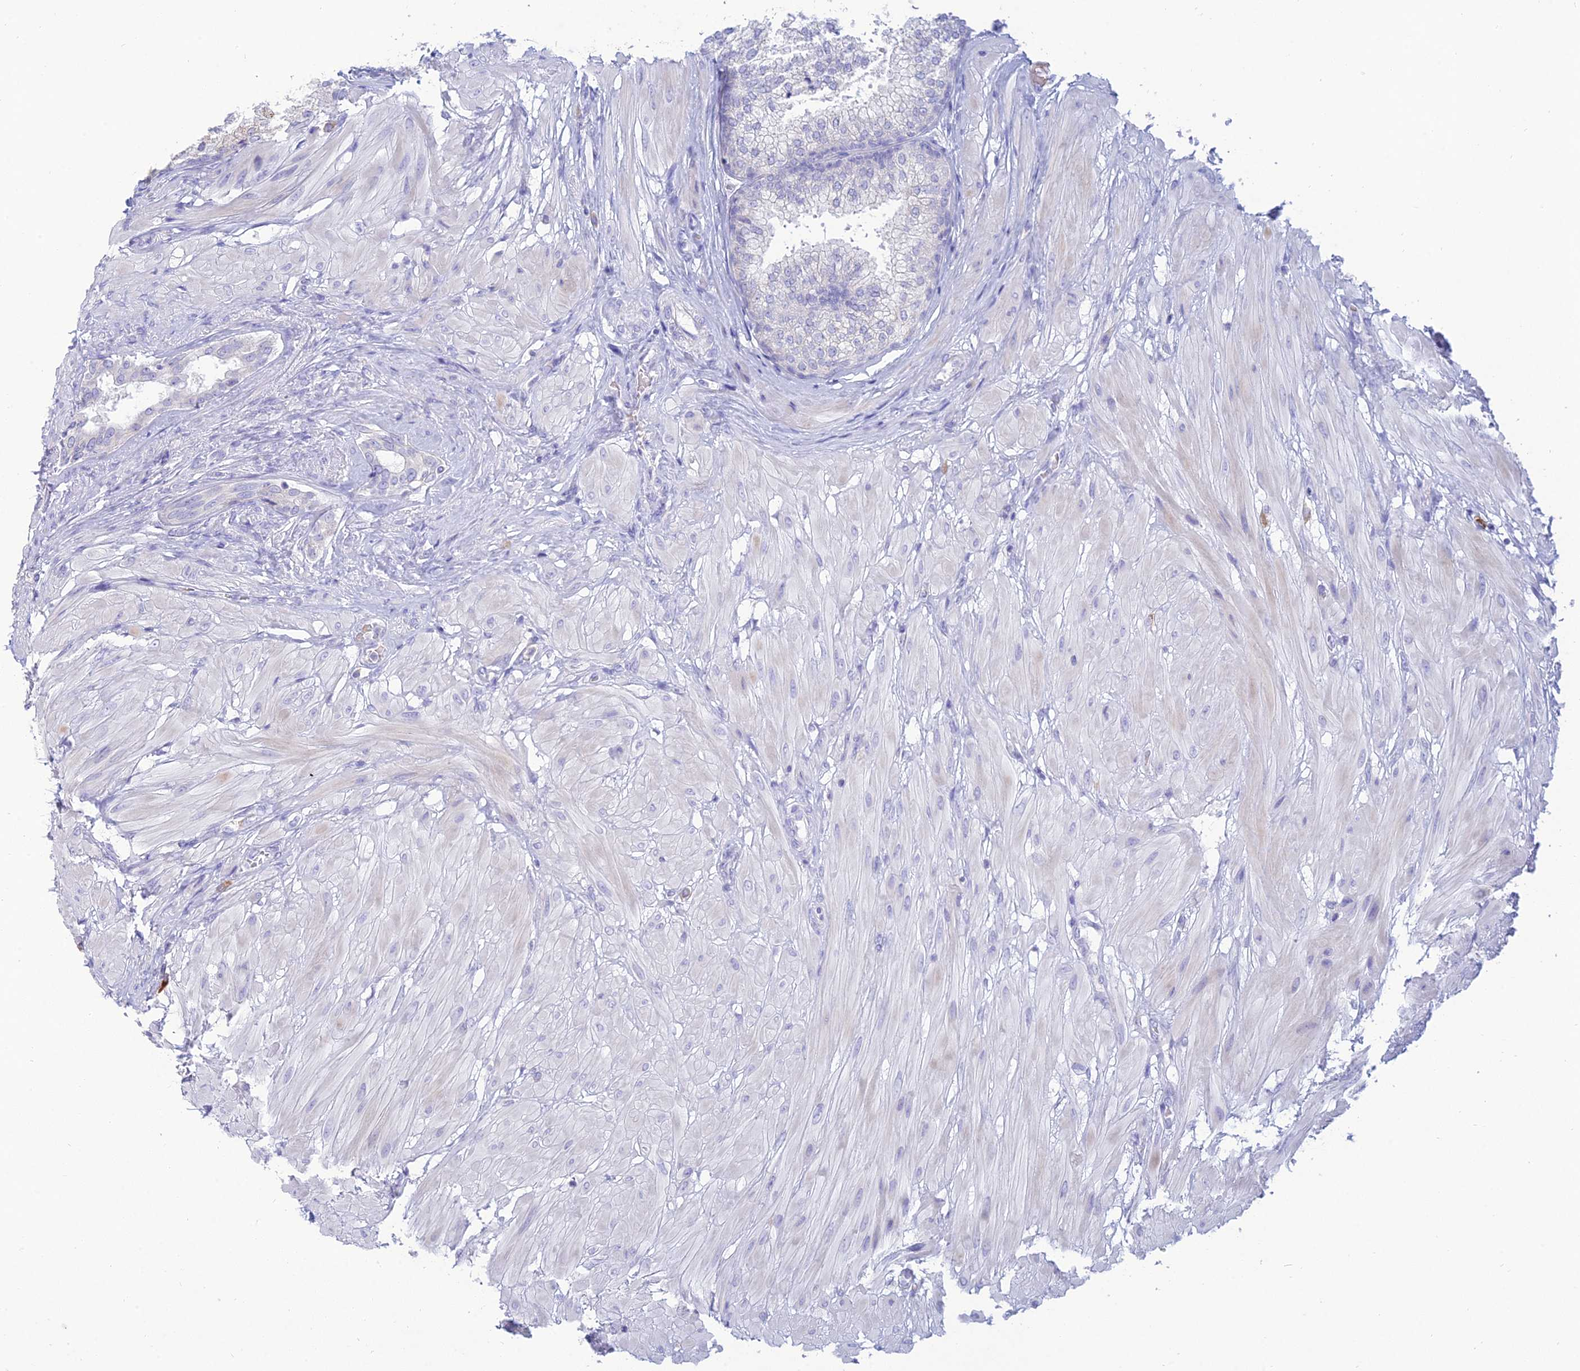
{"staining": {"intensity": "negative", "quantity": "none", "location": "none"}, "tissue": "prostate", "cell_type": "Glandular cells", "image_type": "normal", "snomed": [{"axis": "morphology", "description": "Normal tissue, NOS"}, {"axis": "topography", "description": "Prostate"}], "caption": "This micrograph is of normal prostate stained with immunohistochemistry to label a protein in brown with the nuclei are counter-stained blue. There is no staining in glandular cells.", "gene": "MAL2", "patient": {"sex": "male", "age": 48}}